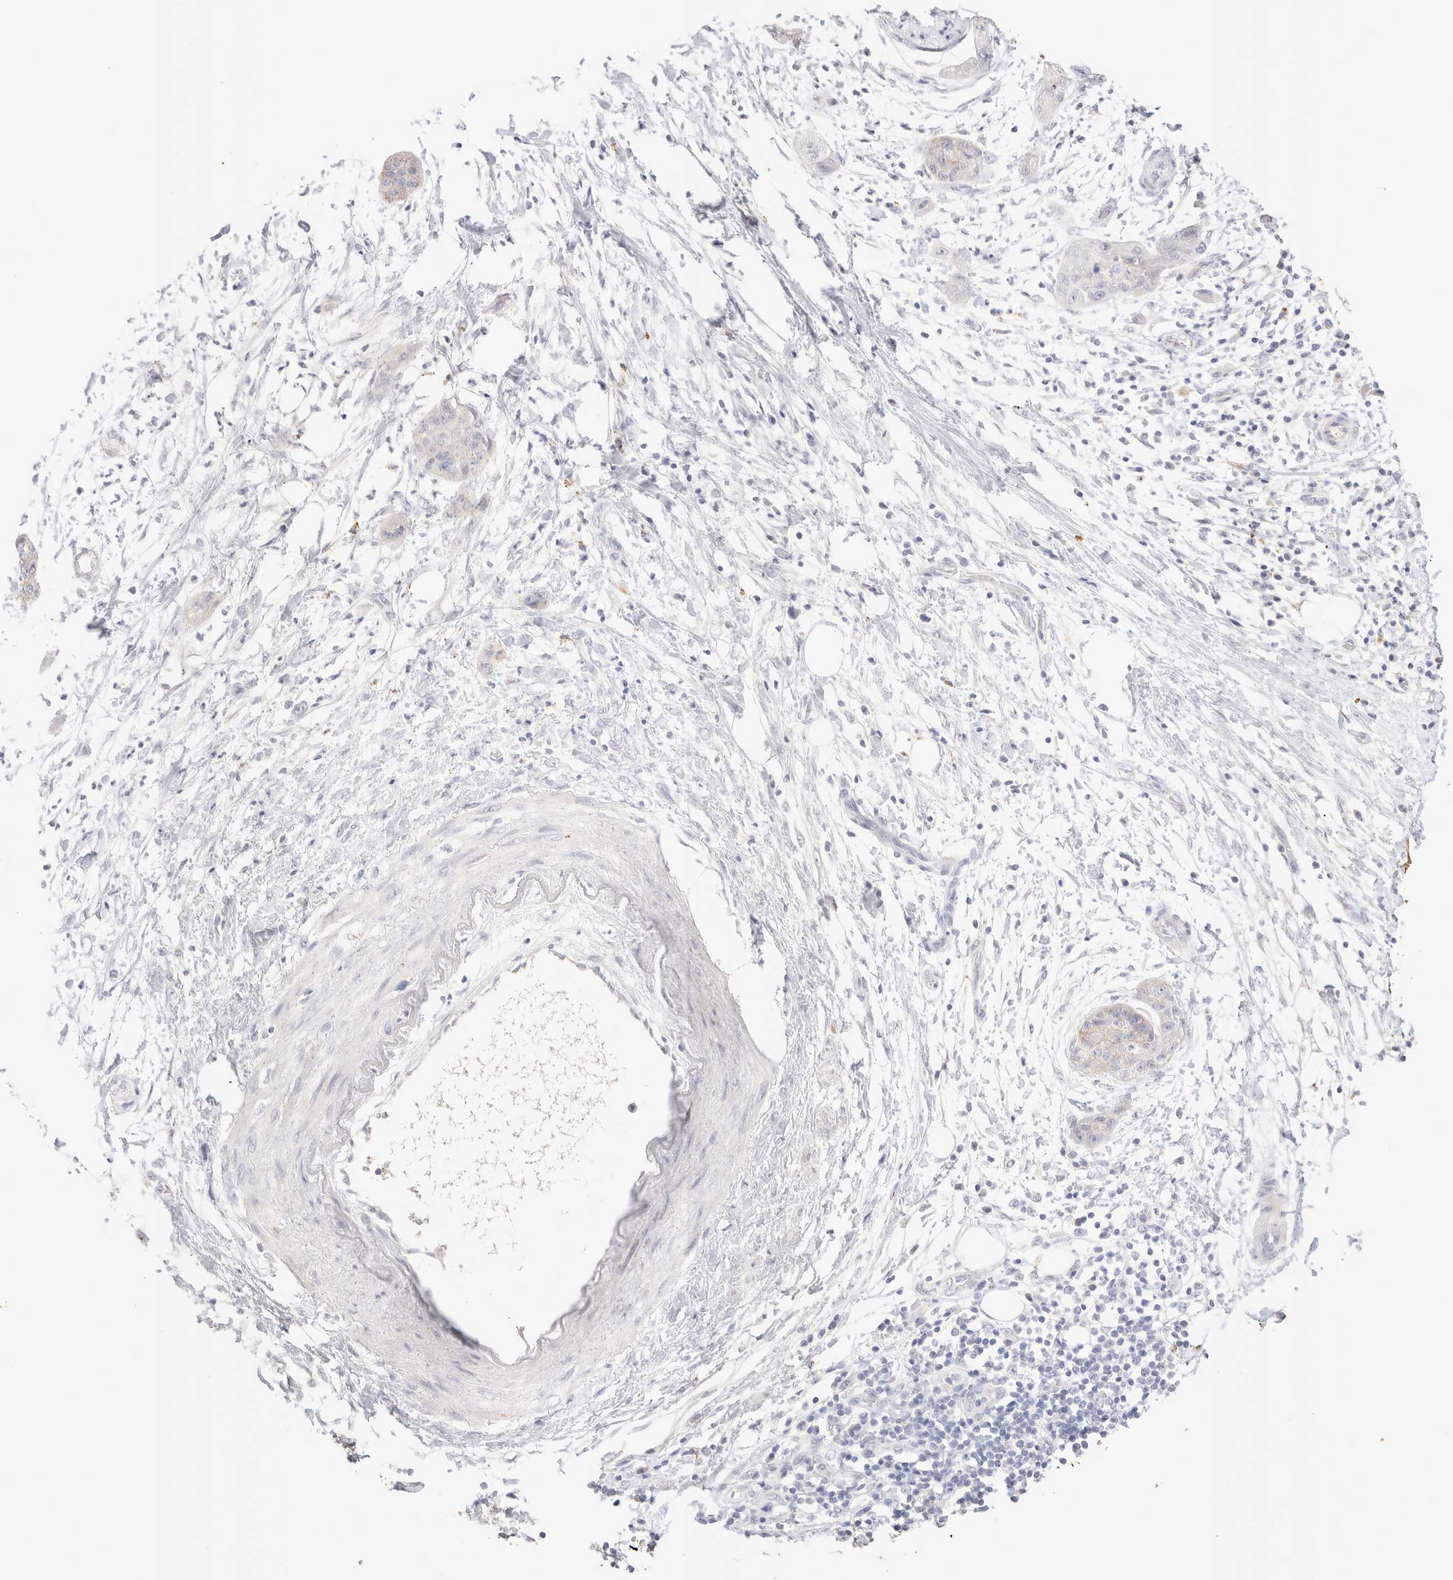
{"staining": {"intensity": "moderate", "quantity": "<25%", "location": "cytoplasmic/membranous"}, "tissue": "pancreatic cancer", "cell_type": "Tumor cells", "image_type": "cancer", "snomed": [{"axis": "morphology", "description": "Adenocarcinoma, NOS"}, {"axis": "topography", "description": "Pancreas"}], "caption": "An immunohistochemistry (IHC) micrograph of tumor tissue is shown. Protein staining in brown labels moderate cytoplasmic/membranous positivity in pancreatic cancer within tumor cells.", "gene": "EPCAM", "patient": {"sex": "female", "age": 78}}